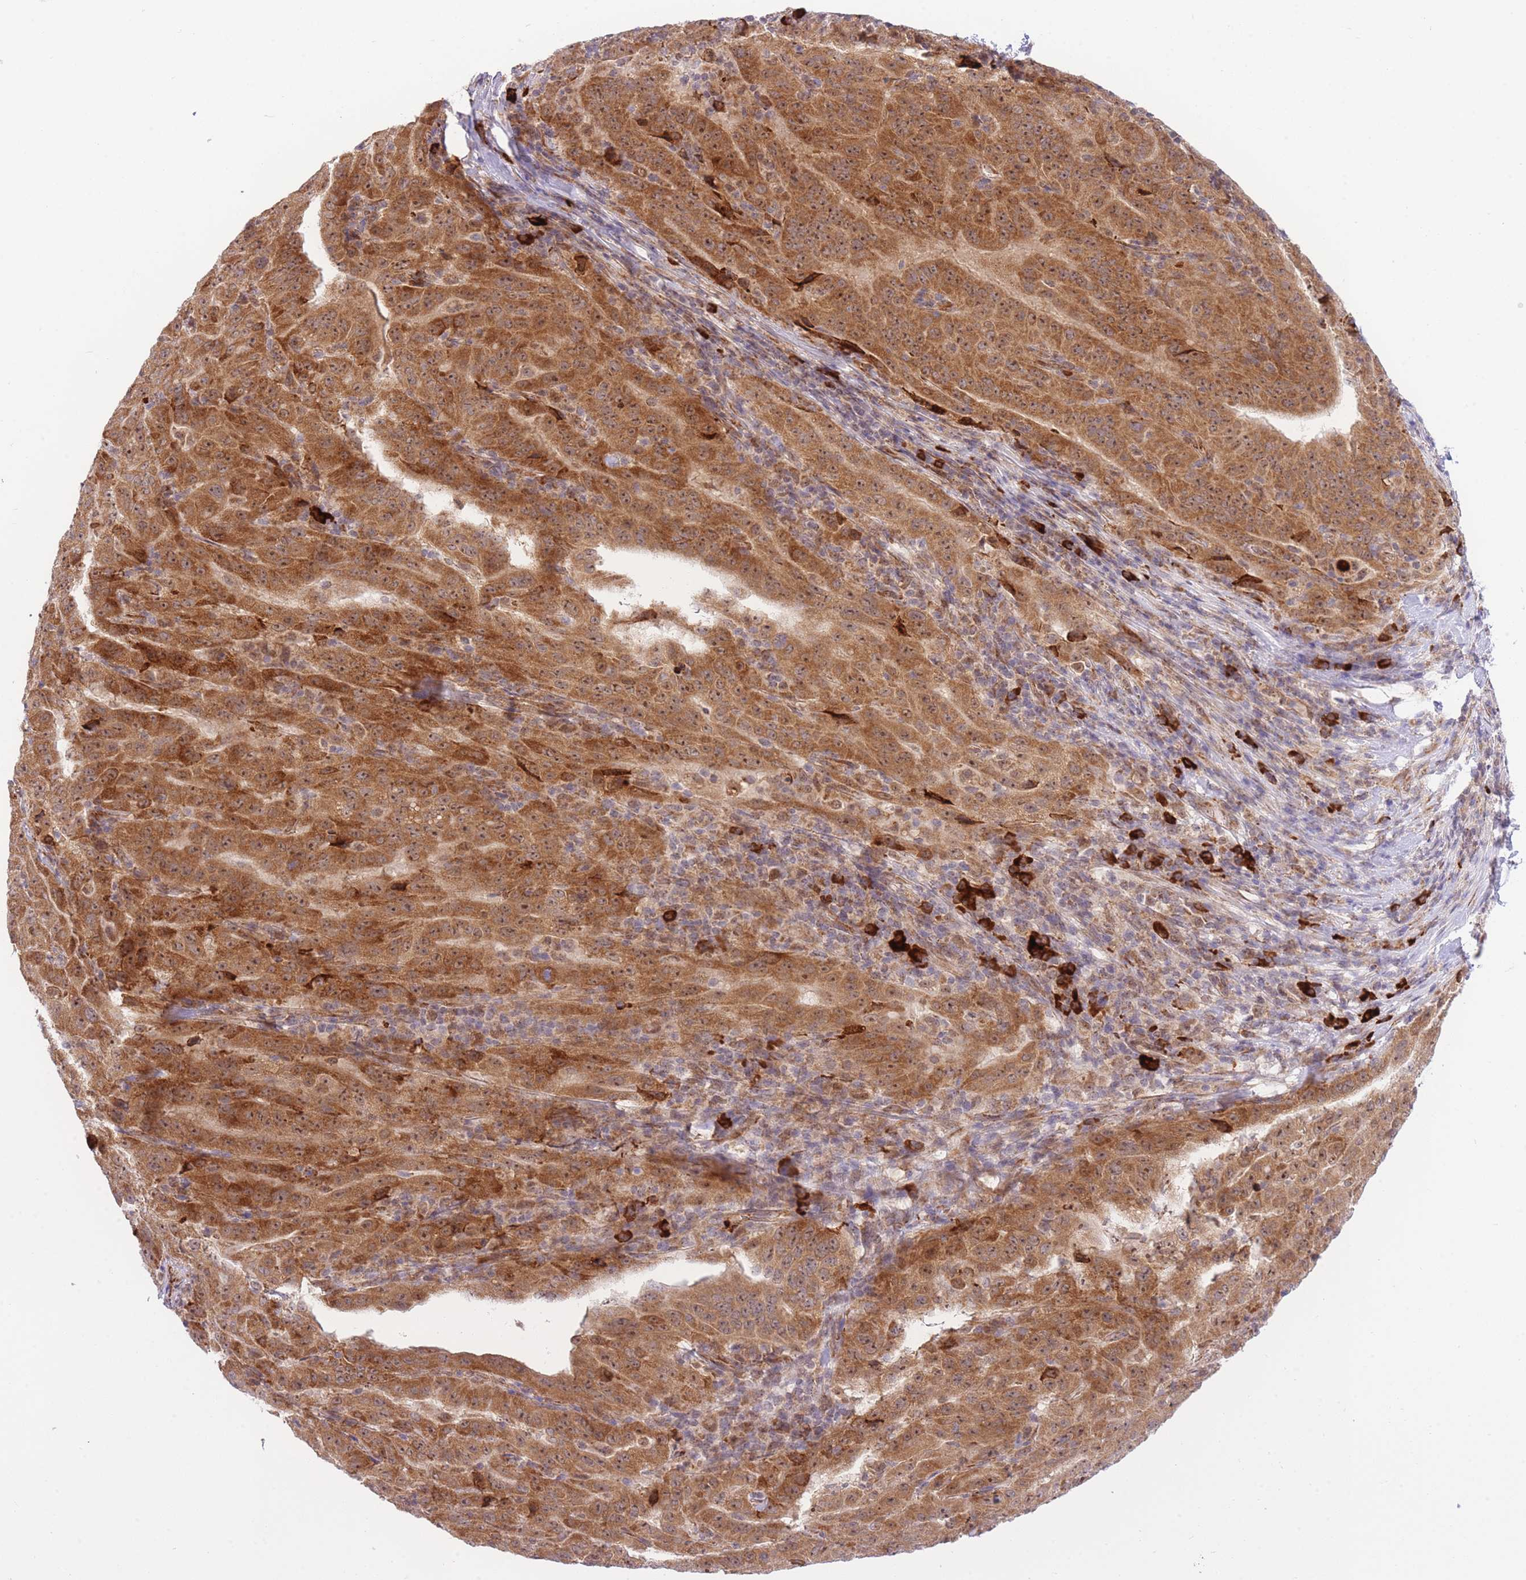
{"staining": {"intensity": "strong", "quantity": ">75%", "location": "cytoplasmic/membranous,nuclear"}, "tissue": "pancreatic cancer", "cell_type": "Tumor cells", "image_type": "cancer", "snomed": [{"axis": "morphology", "description": "Adenocarcinoma, NOS"}, {"axis": "topography", "description": "Pancreas"}], "caption": "Immunohistochemistry (IHC) image of human pancreatic cancer stained for a protein (brown), which displays high levels of strong cytoplasmic/membranous and nuclear positivity in about >75% of tumor cells.", "gene": "EXOSC8", "patient": {"sex": "male", "age": 63}}